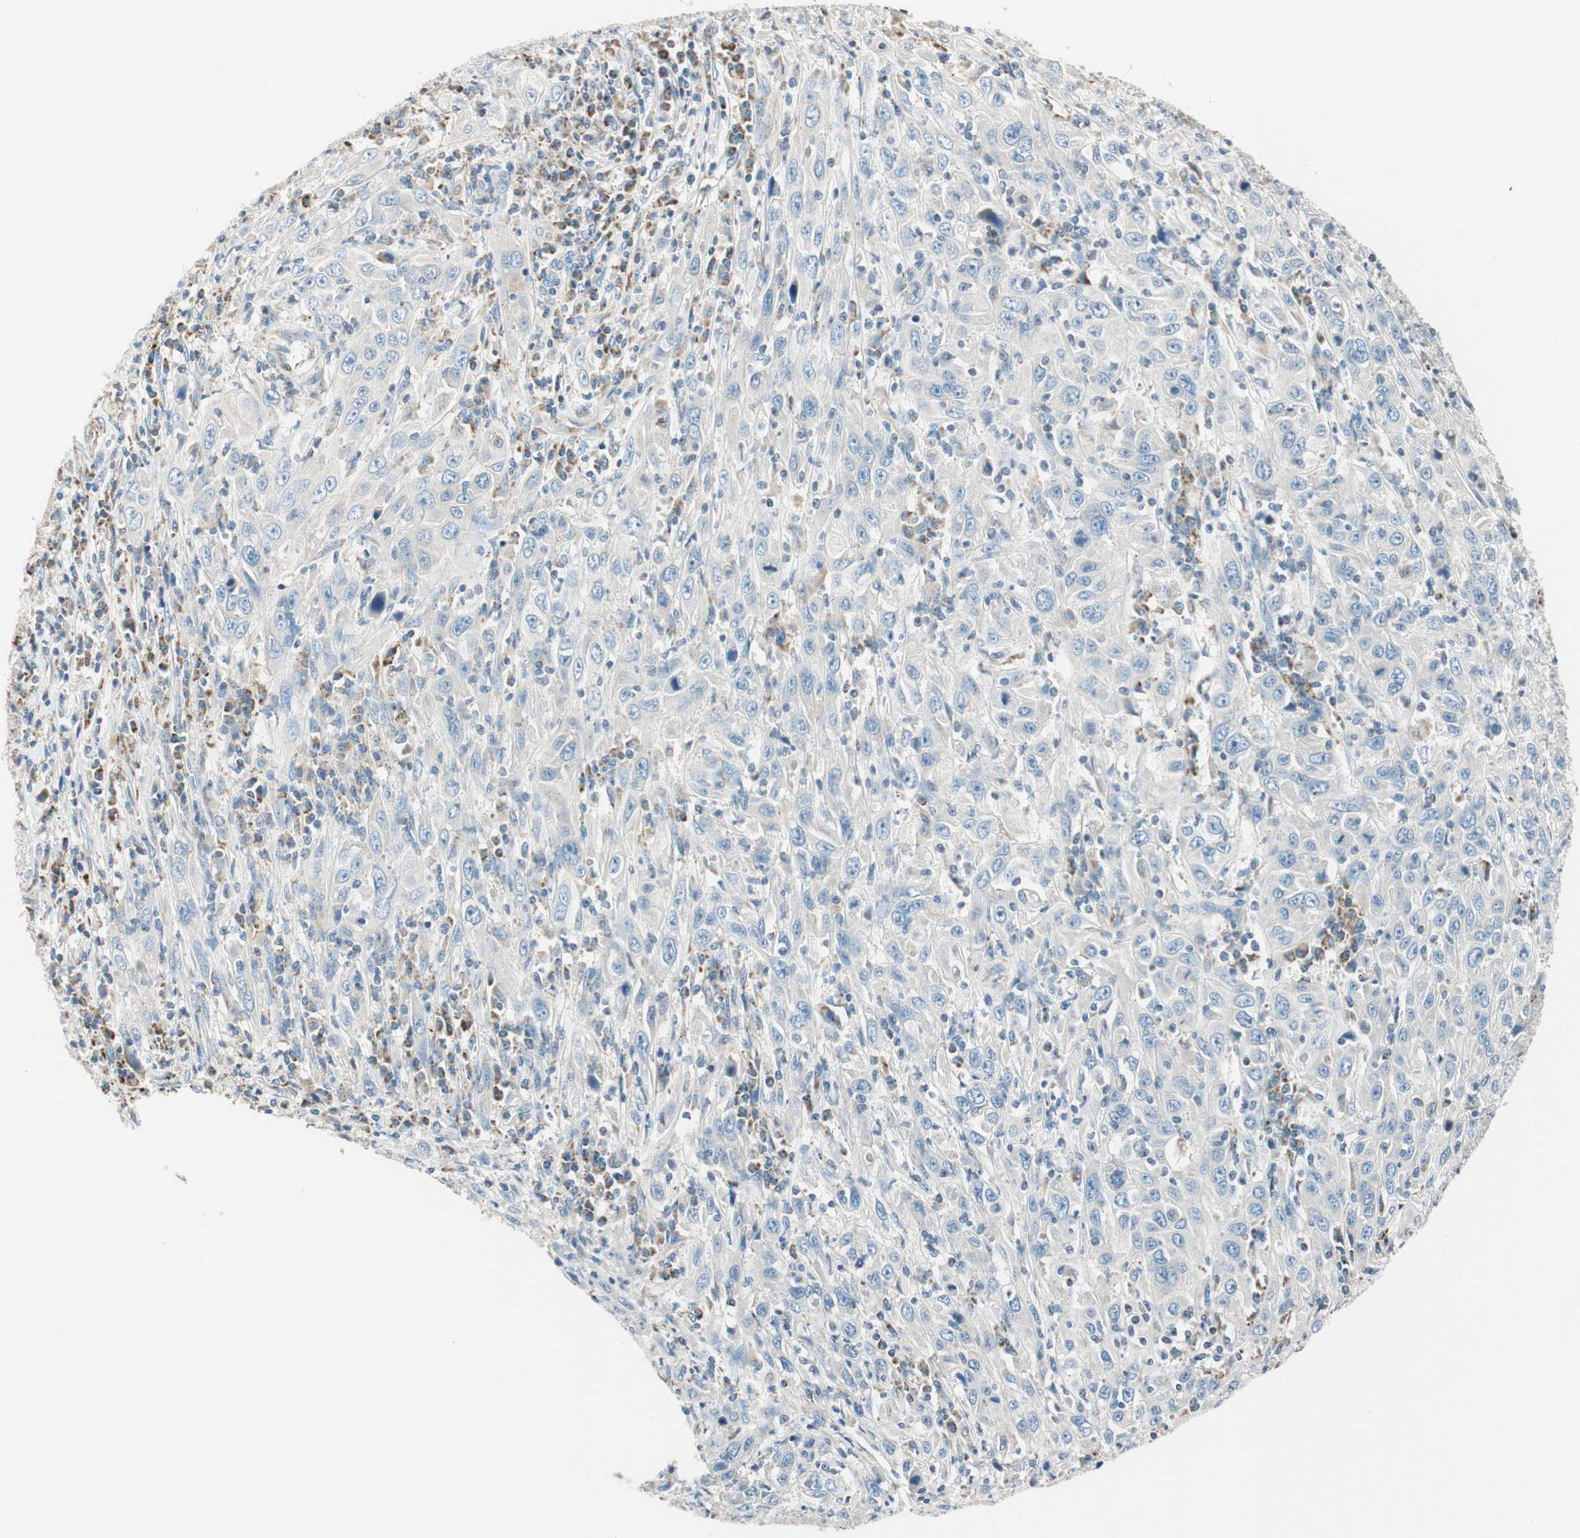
{"staining": {"intensity": "negative", "quantity": "none", "location": "none"}, "tissue": "cervical cancer", "cell_type": "Tumor cells", "image_type": "cancer", "snomed": [{"axis": "morphology", "description": "Squamous cell carcinoma, NOS"}, {"axis": "topography", "description": "Cervix"}], "caption": "Photomicrograph shows no protein expression in tumor cells of cervical squamous cell carcinoma tissue.", "gene": "RORB", "patient": {"sex": "female", "age": 46}}